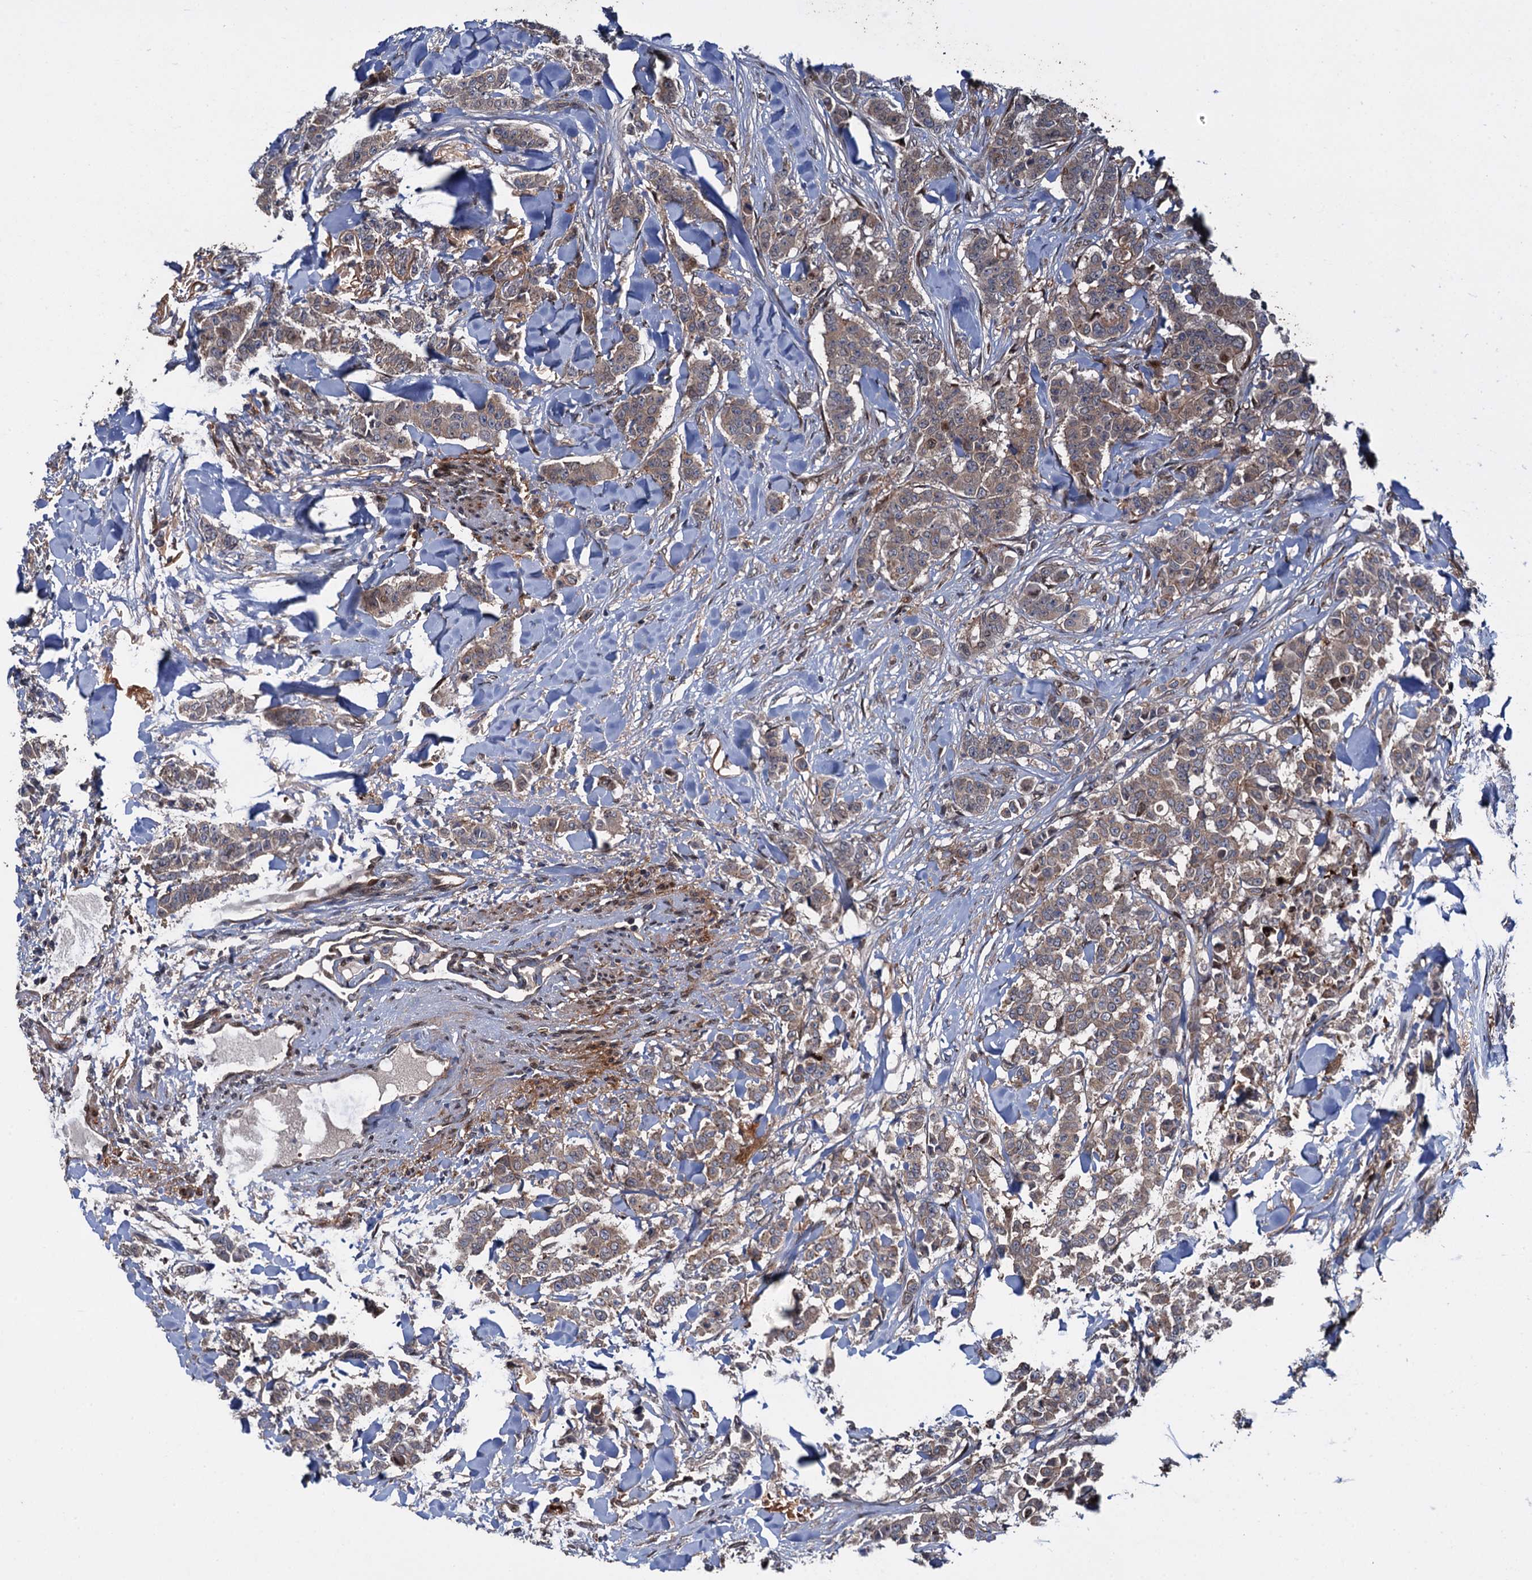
{"staining": {"intensity": "weak", "quantity": ">75%", "location": "cytoplasmic/membranous"}, "tissue": "breast cancer", "cell_type": "Tumor cells", "image_type": "cancer", "snomed": [{"axis": "morphology", "description": "Duct carcinoma"}, {"axis": "topography", "description": "Breast"}], "caption": "Breast cancer (infiltrating ductal carcinoma) stained with immunohistochemistry (IHC) demonstrates weak cytoplasmic/membranous positivity in about >75% of tumor cells.", "gene": "RHOBTB1", "patient": {"sex": "female", "age": 40}}